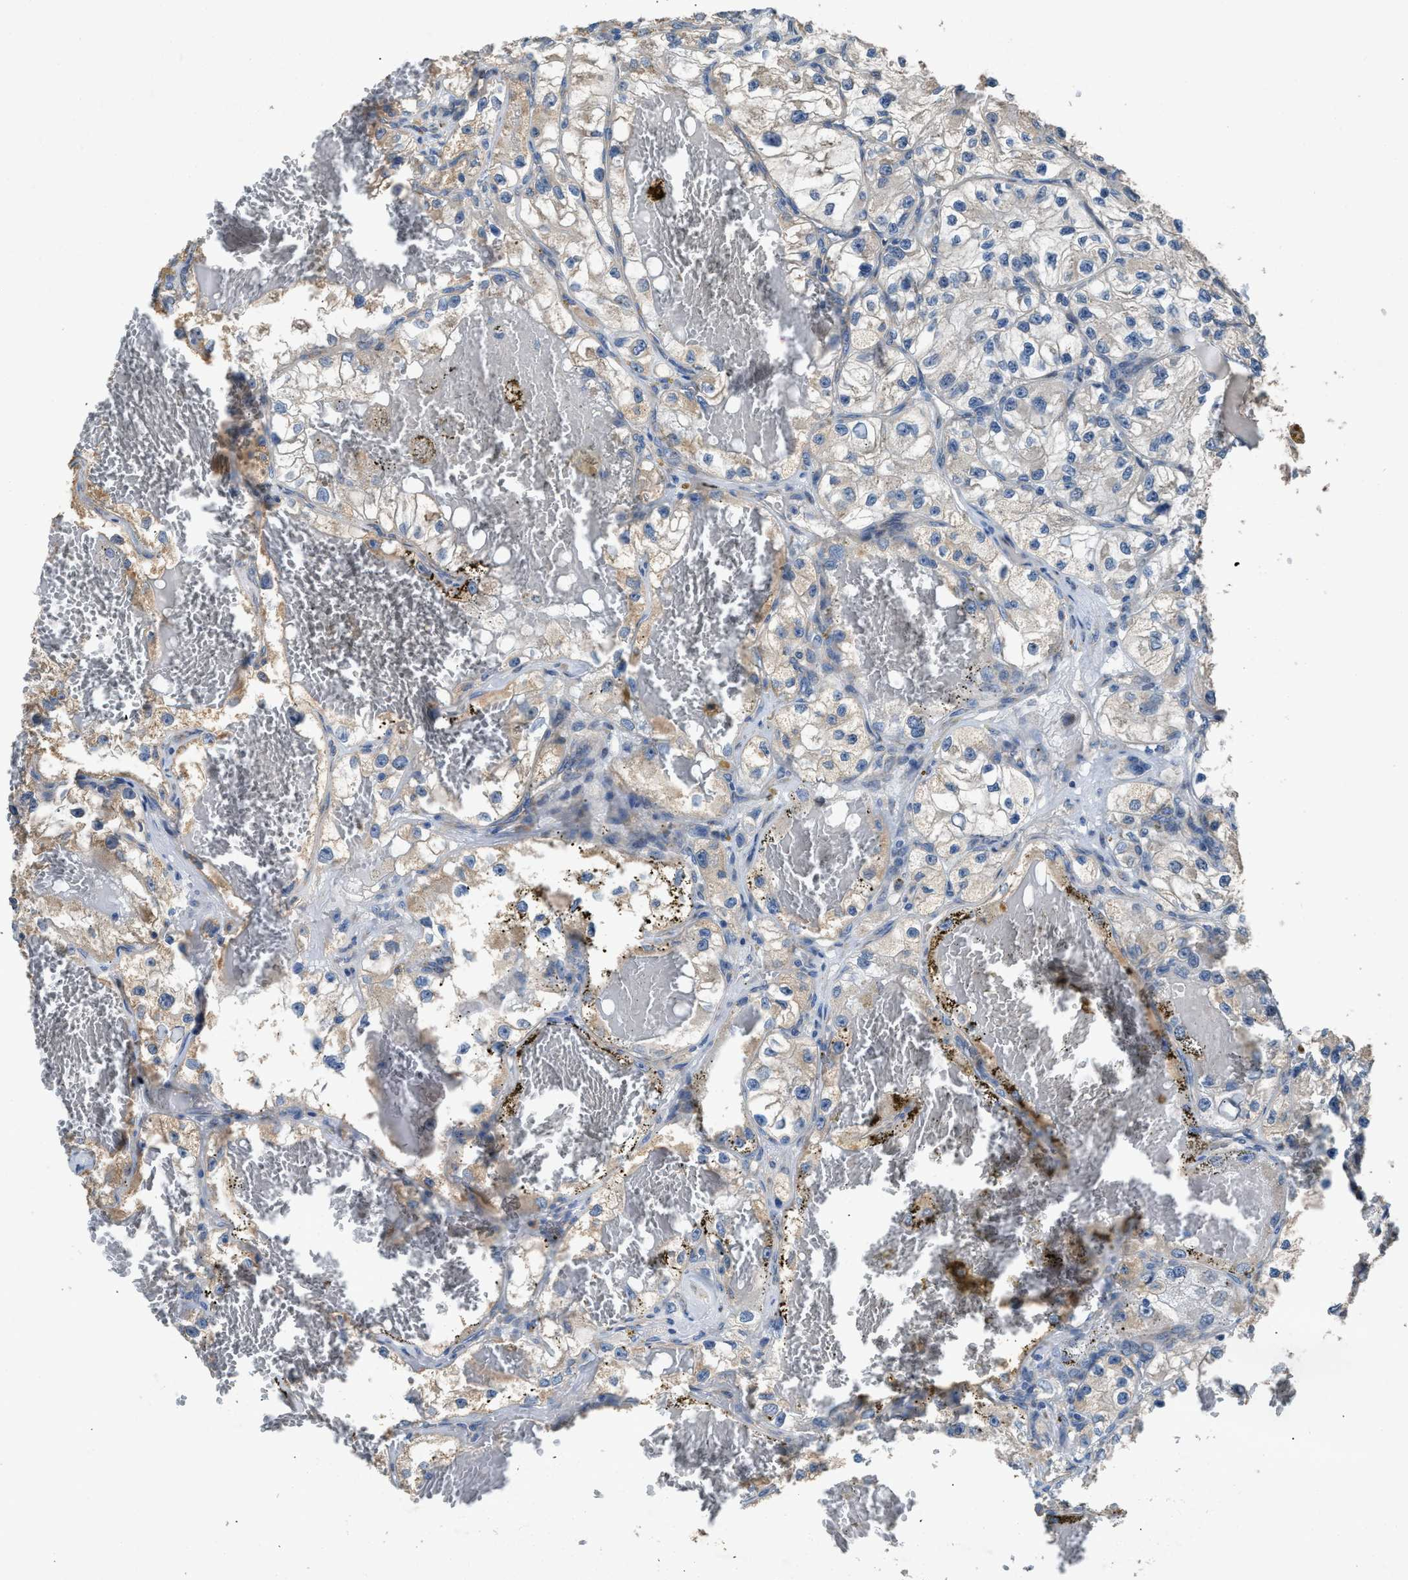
{"staining": {"intensity": "weak", "quantity": "25%-75%", "location": "cytoplasmic/membranous"}, "tissue": "renal cancer", "cell_type": "Tumor cells", "image_type": "cancer", "snomed": [{"axis": "morphology", "description": "Adenocarcinoma, NOS"}, {"axis": "topography", "description": "Kidney"}], "caption": "Brown immunohistochemical staining in renal cancer (adenocarcinoma) demonstrates weak cytoplasmic/membranous positivity in about 25%-75% of tumor cells.", "gene": "TMEM150A", "patient": {"sex": "female", "age": 57}}